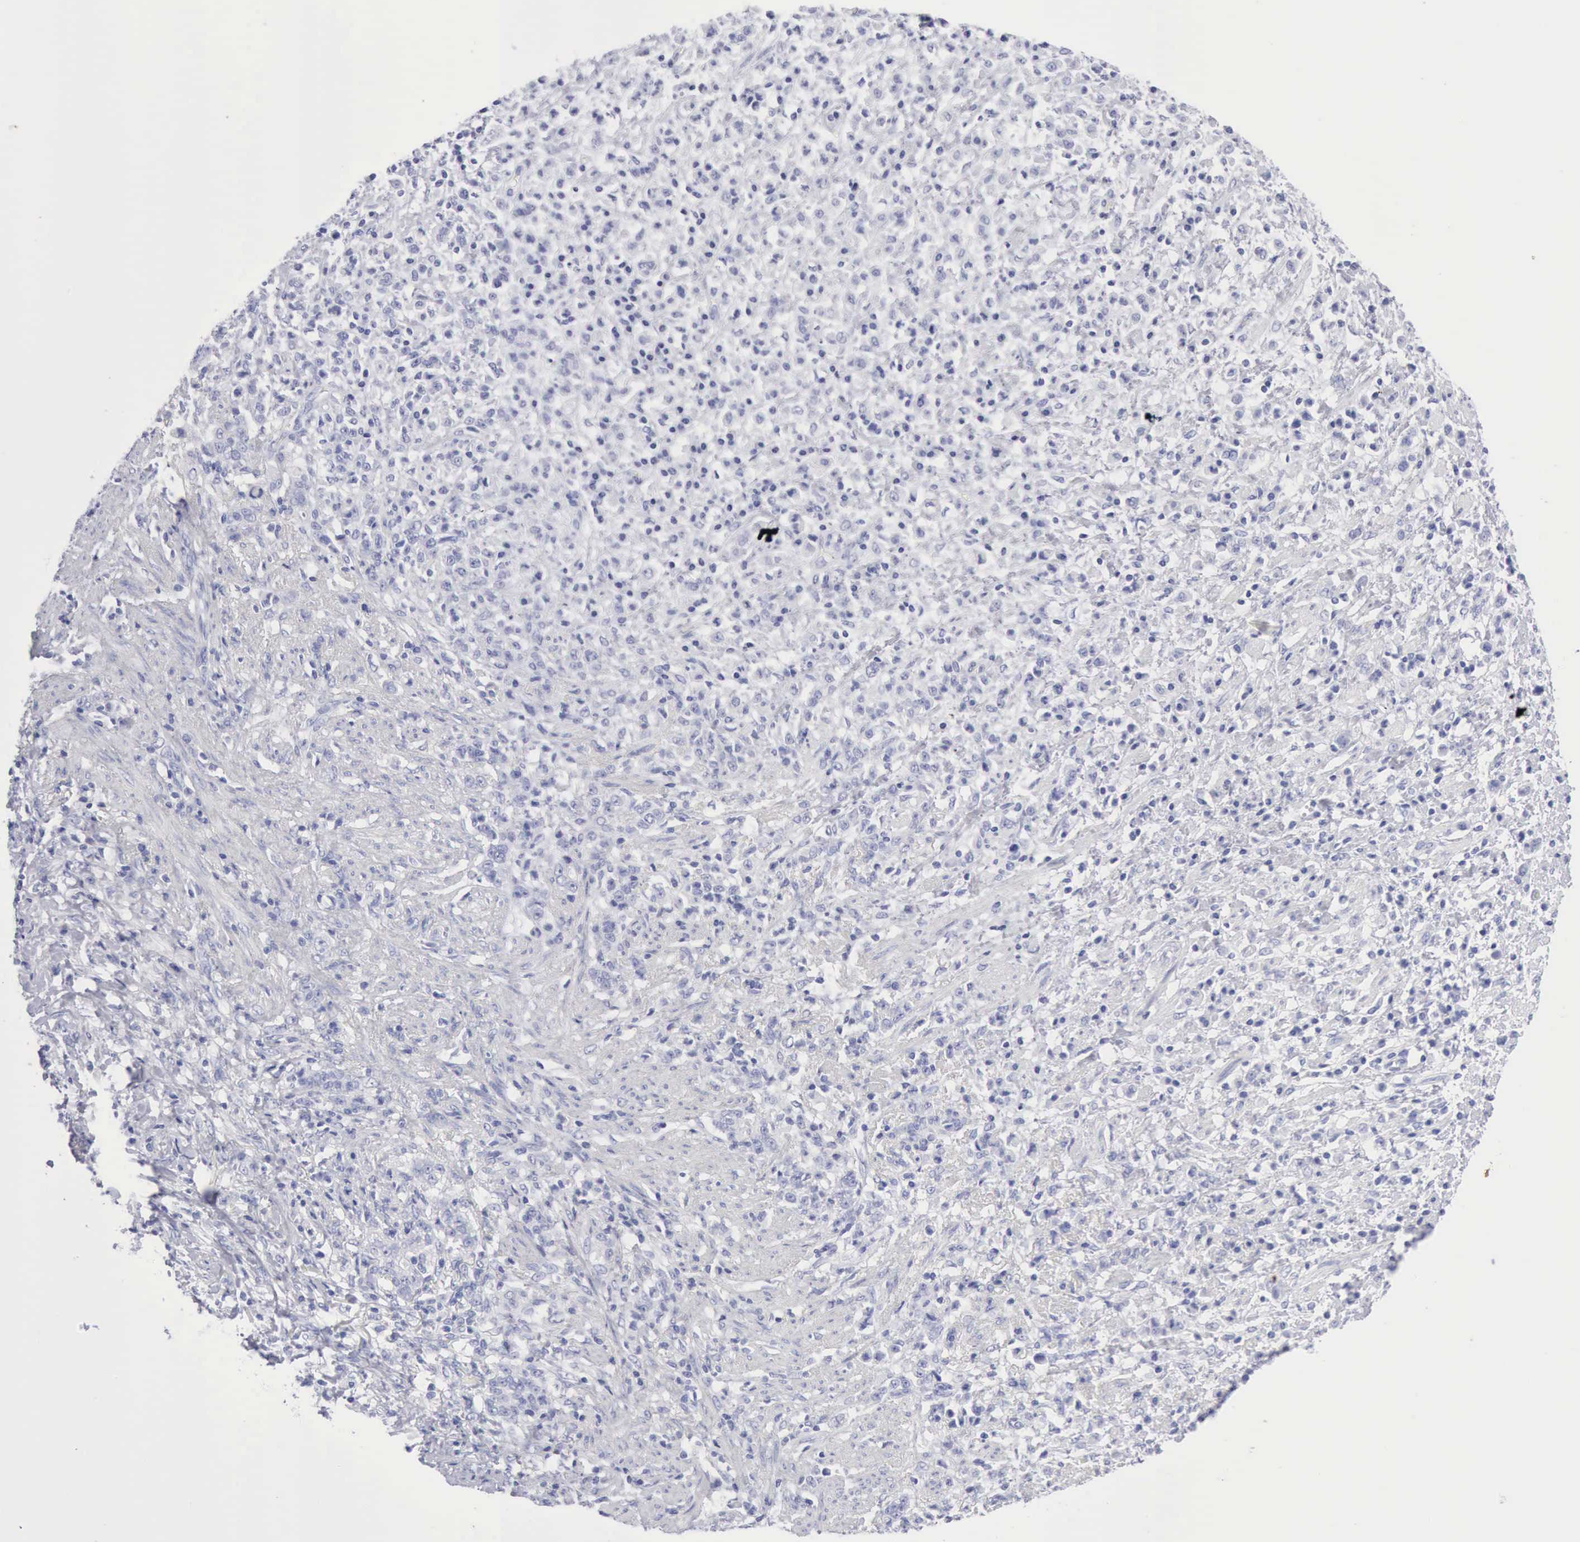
{"staining": {"intensity": "negative", "quantity": "none", "location": "none"}, "tissue": "stomach cancer", "cell_type": "Tumor cells", "image_type": "cancer", "snomed": [{"axis": "morphology", "description": "Adenocarcinoma, NOS"}, {"axis": "topography", "description": "Stomach, lower"}], "caption": "Immunohistochemistry (IHC) photomicrograph of neoplastic tissue: human stomach adenocarcinoma stained with DAB shows no significant protein expression in tumor cells.", "gene": "KRT5", "patient": {"sex": "male", "age": 88}}